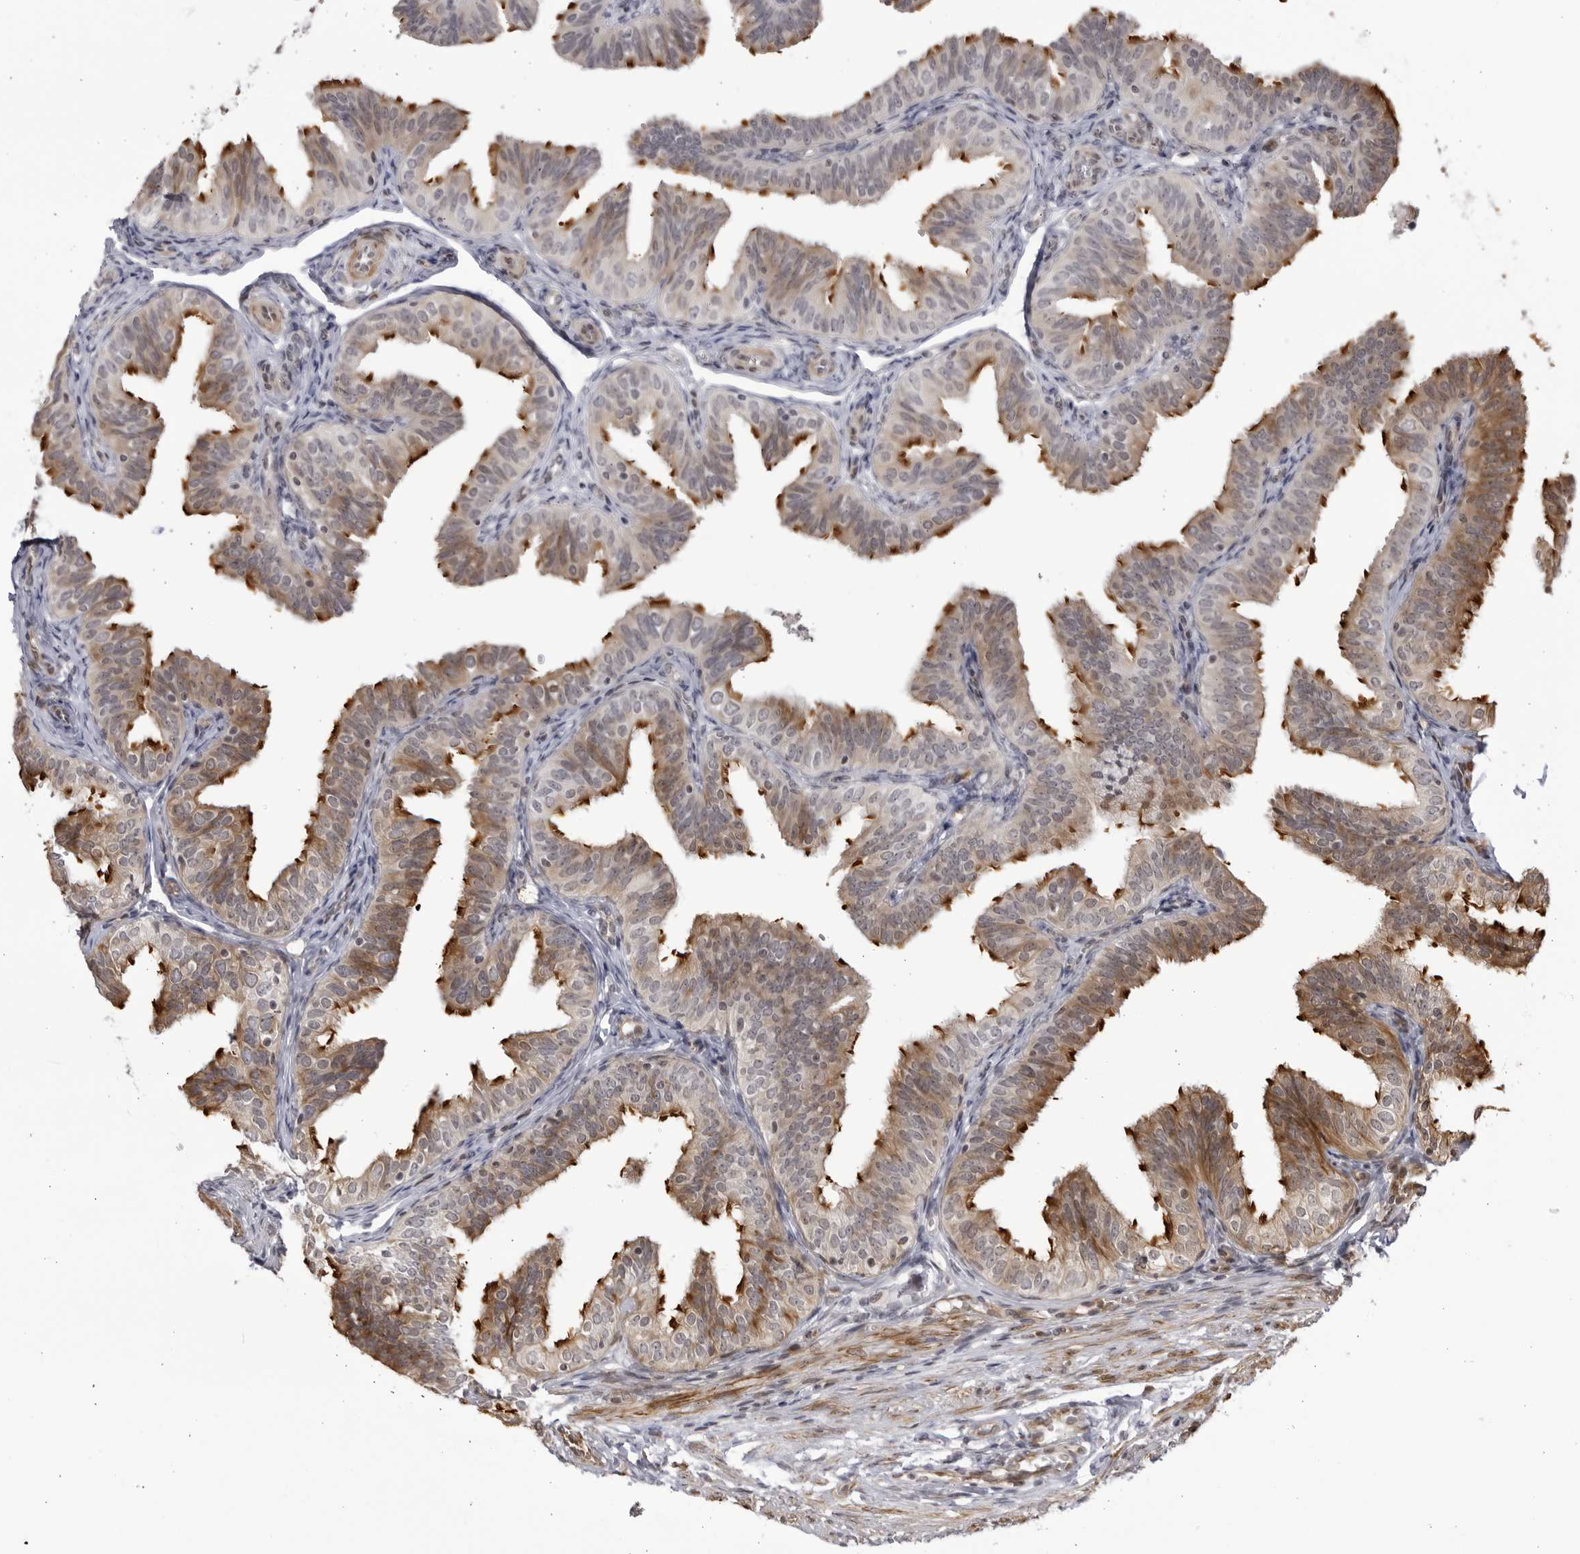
{"staining": {"intensity": "strong", "quantity": "25%-75%", "location": "cytoplasmic/membranous"}, "tissue": "fallopian tube", "cell_type": "Glandular cells", "image_type": "normal", "snomed": [{"axis": "morphology", "description": "Normal tissue, NOS"}, {"axis": "topography", "description": "Fallopian tube"}], "caption": "Immunohistochemical staining of normal human fallopian tube reveals 25%-75% levels of strong cytoplasmic/membranous protein staining in about 25%-75% of glandular cells.", "gene": "CNBD1", "patient": {"sex": "female", "age": 35}}